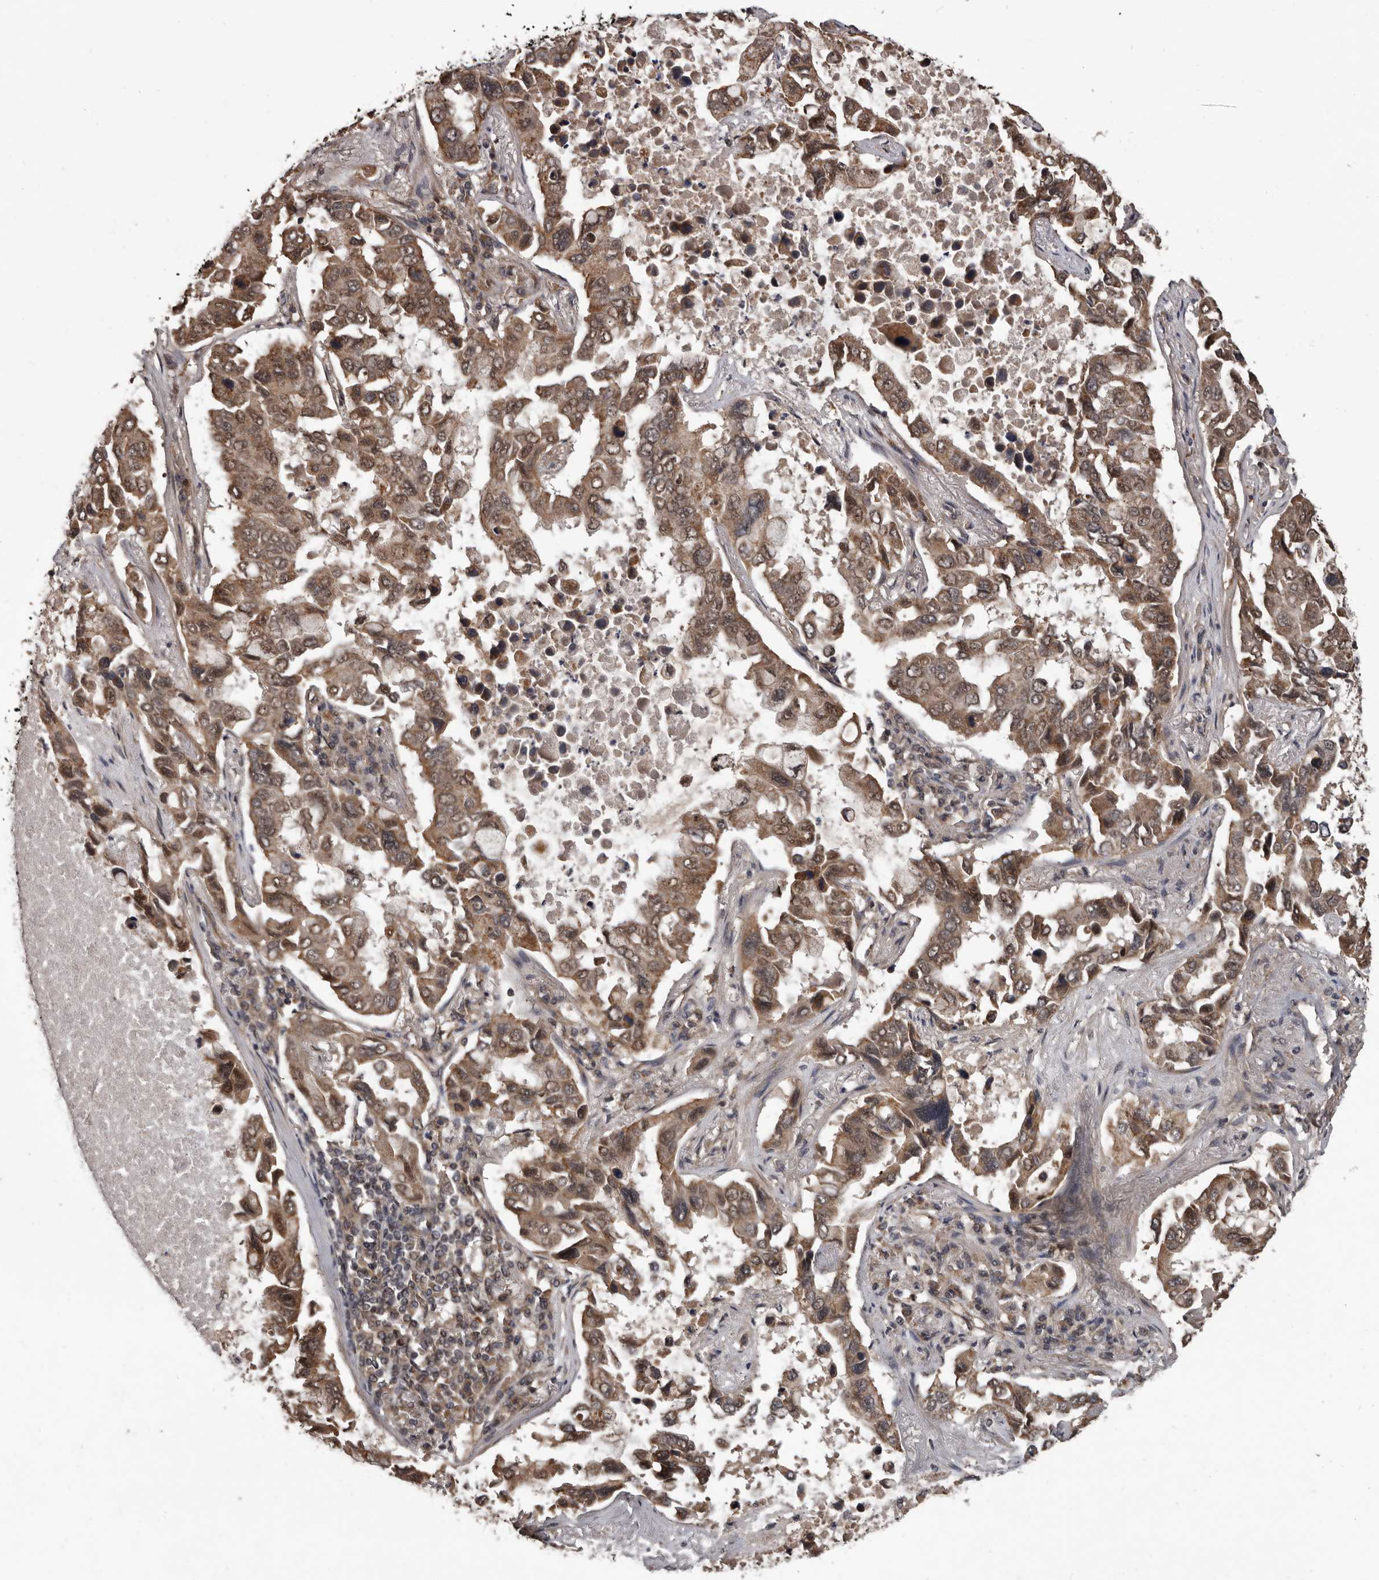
{"staining": {"intensity": "moderate", "quantity": ">75%", "location": "cytoplasmic/membranous,nuclear"}, "tissue": "lung cancer", "cell_type": "Tumor cells", "image_type": "cancer", "snomed": [{"axis": "morphology", "description": "Adenocarcinoma, NOS"}, {"axis": "topography", "description": "Lung"}], "caption": "High-magnification brightfield microscopy of lung adenocarcinoma stained with DAB (3,3'-diaminobenzidine) (brown) and counterstained with hematoxylin (blue). tumor cells exhibit moderate cytoplasmic/membranous and nuclear staining is identified in about>75% of cells. (Brightfield microscopy of DAB IHC at high magnification).", "gene": "AHR", "patient": {"sex": "male", "age": 64}}